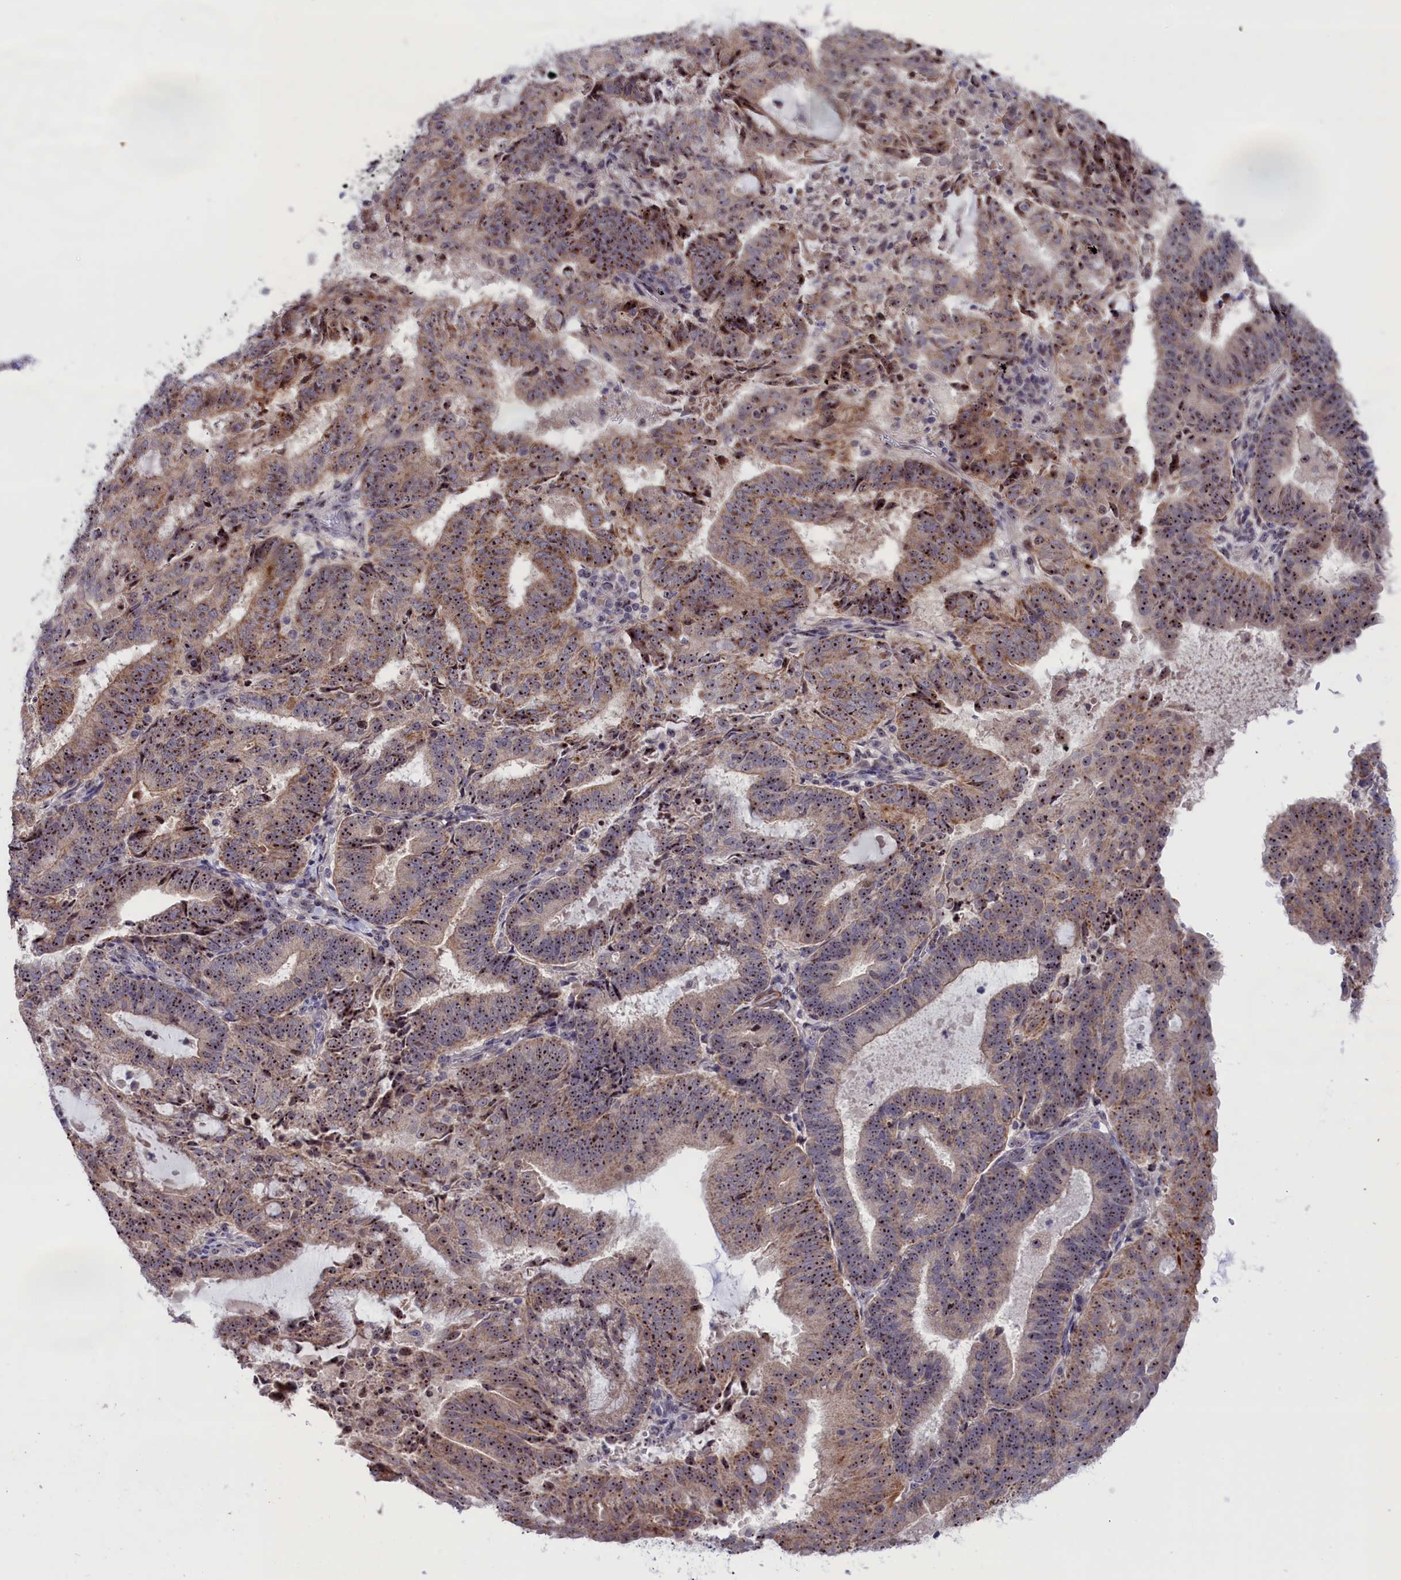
{"staining": {"intensity": "strong", "quantity": ">75%", "location": "nuclear"}, "tissue": "endometrial cancer", "cell_type": "Tumor cells", "image_type": "cancer", "snomed": [{"axis": "morphology", "description": "Adenocarcinoma, NOS"}, {"axis": "topography", "description": "Endometrium"}], "caption": "This is an image of immunohistochemistry staining of adenocarcinoma (endometrial), which shows strong expression in the nuclear of tumor cells.", "gene": "PPAN", "patient": {"sex": "female", "age": 70}}